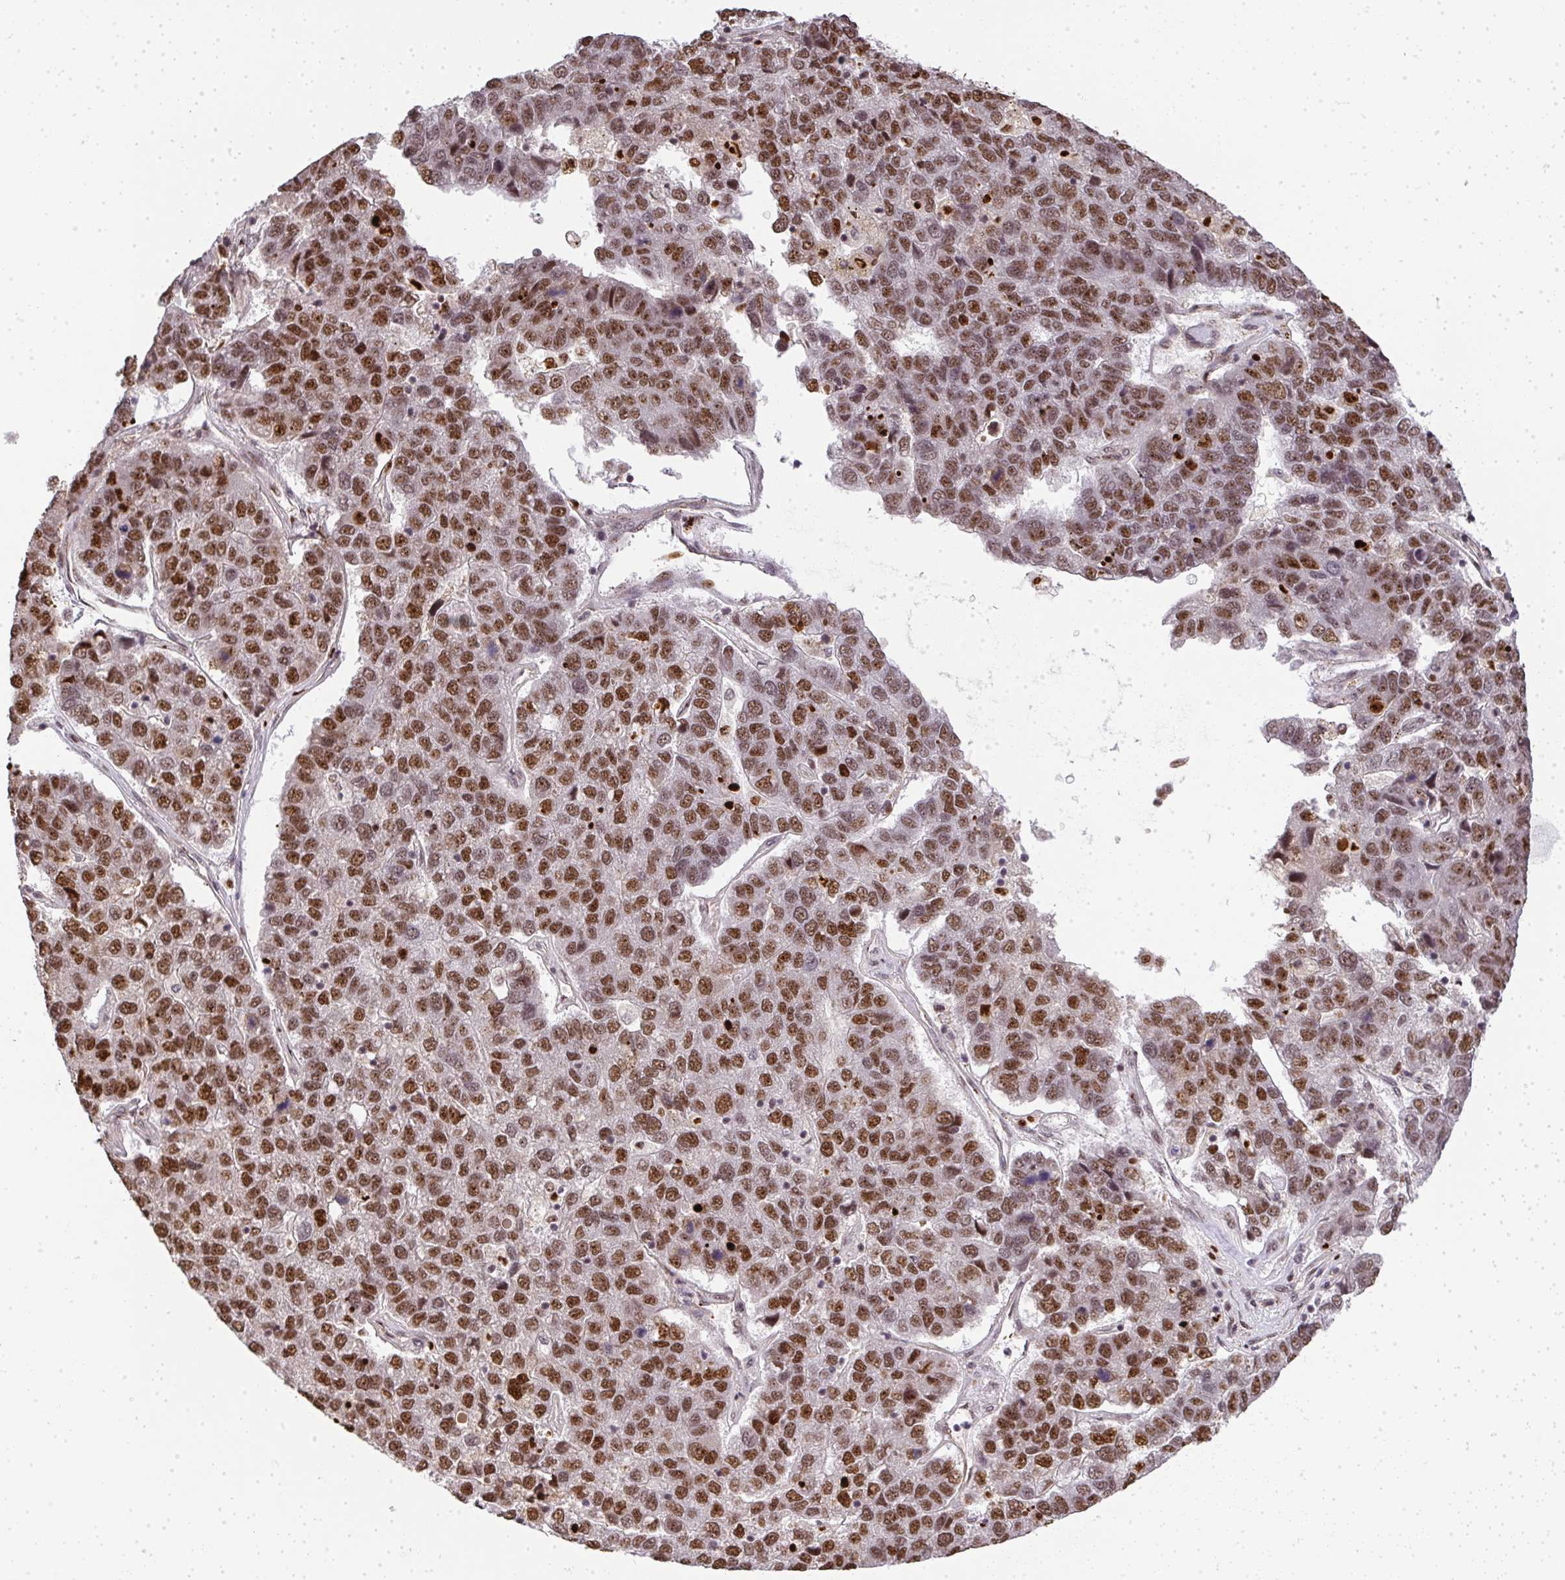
{"staining": {"intensity": "moderate", "quantity": ">75%", "location": "nuclear"}, "tissue": "pancreatic cancer", "cell_type": "Tumor cells", "image_type": "cancer", "snomed": [{"axis": "morphology", "description": "Adenocarcinoma, NOS"}, {"axis": "topography", "description": "Pancreas"}], "caption": "About >75% of tumor cells in pancreatic cancer (adenocarcinoma) display moderate nuclear protein staining as visualized by brown immunohistochemical staining.", "gene": "U2AF1", "patient": {"sex": "female", "age": 61}}